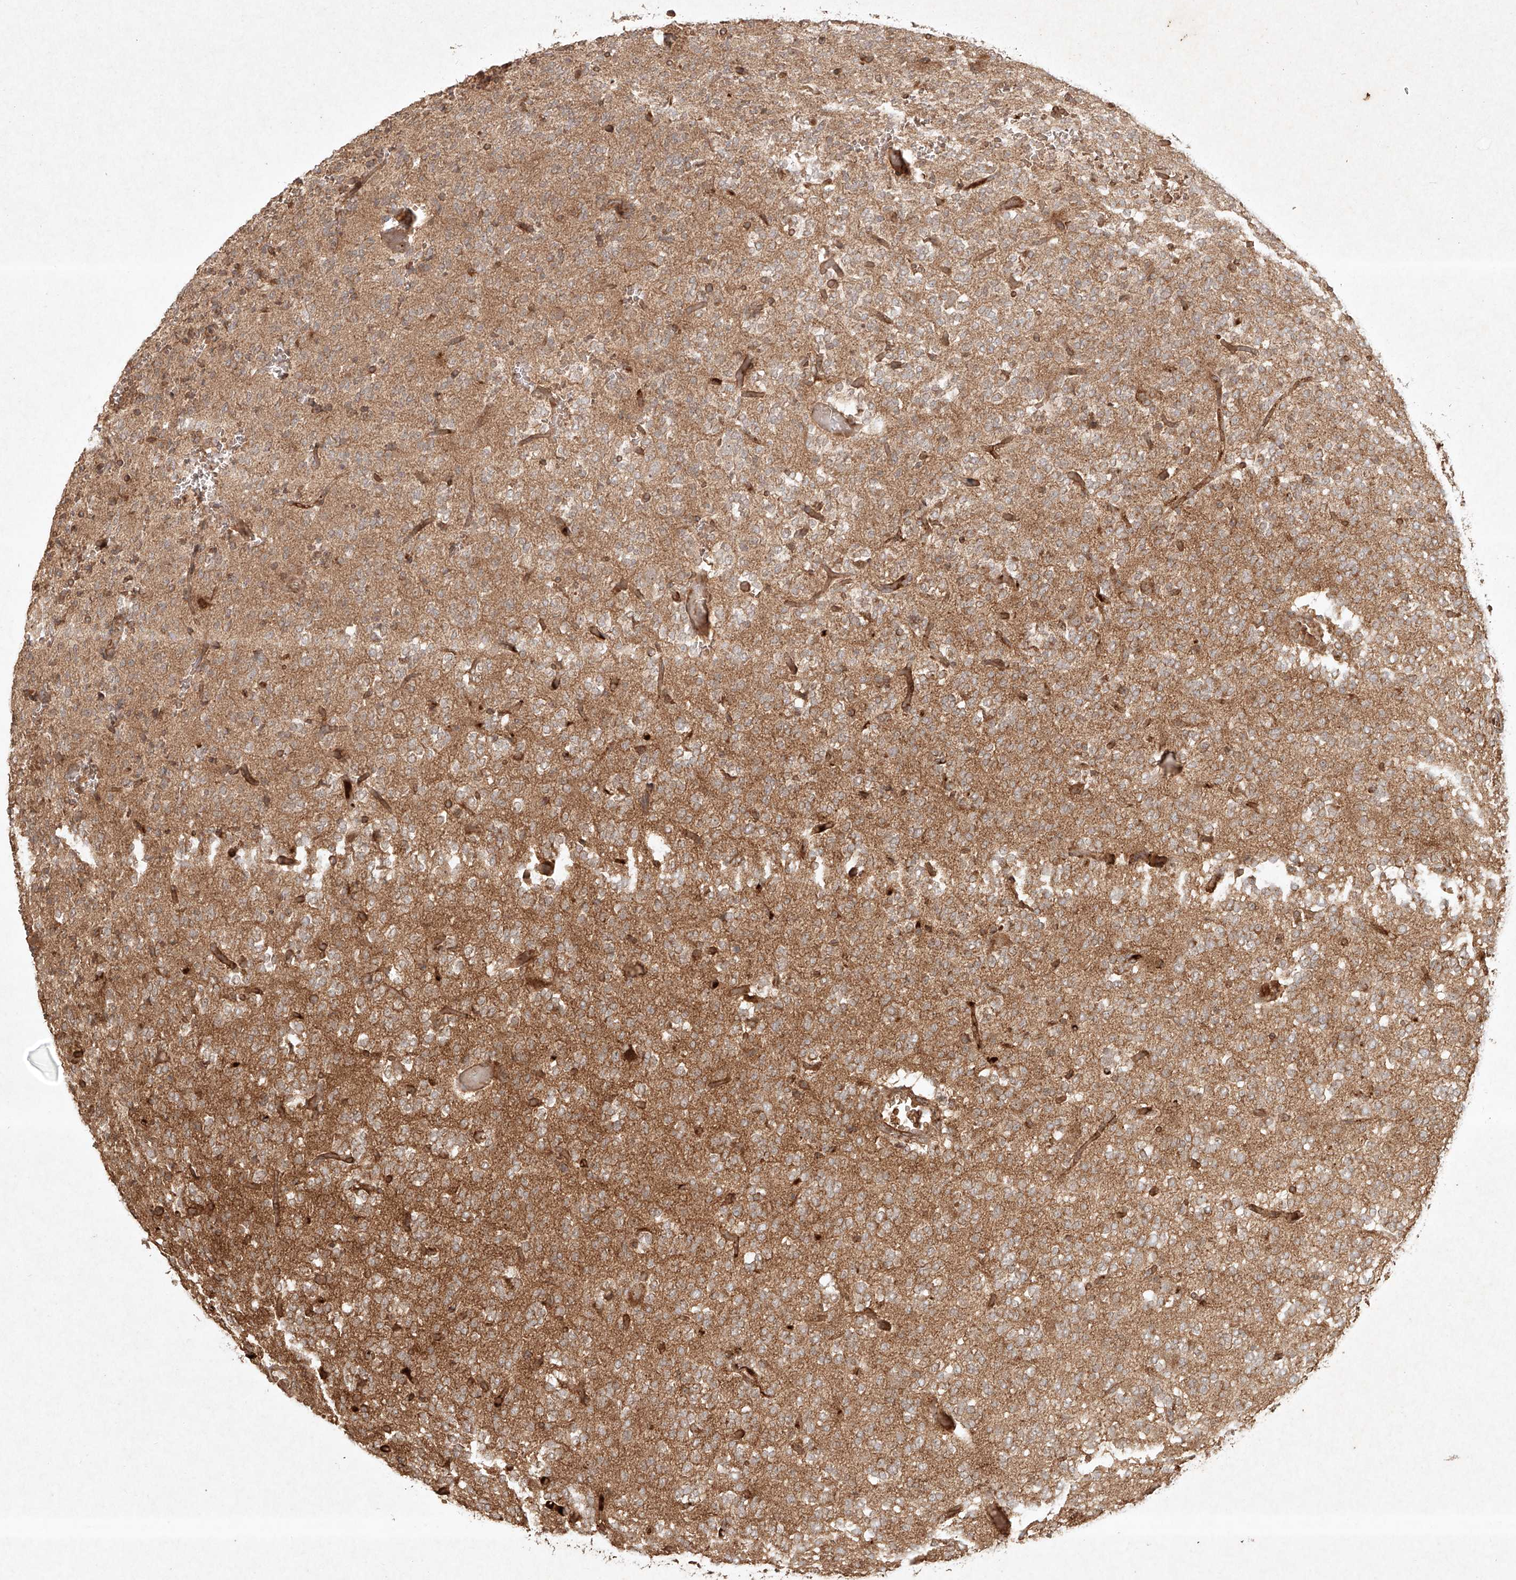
{"staining": {"intensity": "weak", "quantity": "25%-75%", "location": "cytoplasmic/membranous"}, "tissue": "glioma", "cell_type": "Tumor cells", "image_type": "cancer", "snomed": [{"axis": "morphology", "description": "Glioma, malignant, Low grade"}, {"axis": "topography", "description": "Brain"}], "caption": "This image shows IHC staining of human low-grade glioma (malignant), with low weak cytoplasmic/membranous positivity in approximately 25%-75% of tumor cells.", "gene": "CYYR1", "patient": {"sex": "male", "age": 38}}